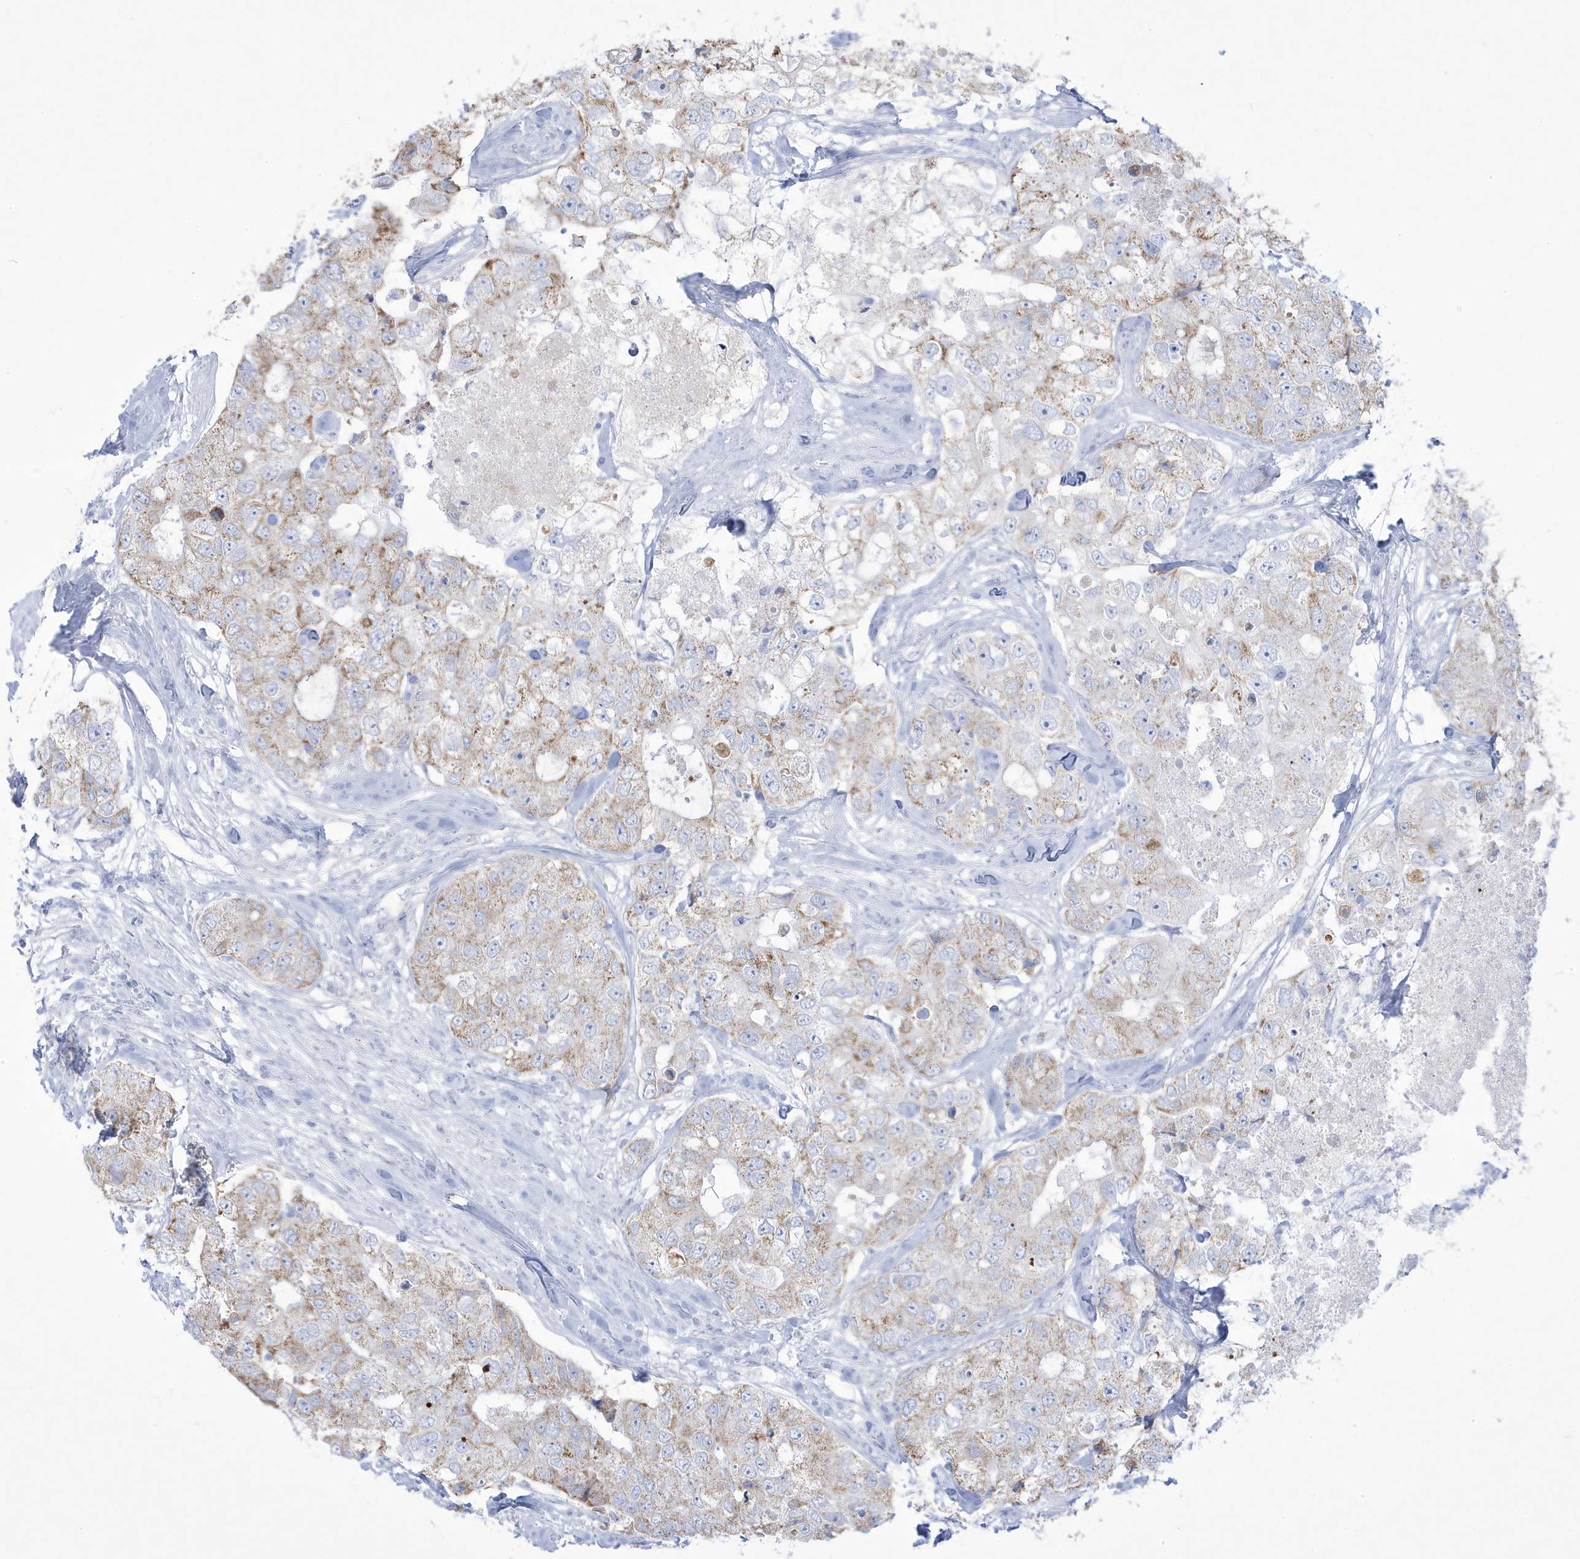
{"staining": {"intensity": "weak", "quantity": "25%-75%", "location": "cytoplasmic/membranous"}, "tissue": "breast cancer", "cell_type": "Tumor cells", "image_type": "cancer", "snomed": [{"axis": "morphology", "description": "Duct carcinoma"}, {"axis": "topography", "description": "Breast"}], "caption": "The micrograph displays immunohistochemical staining of breast intraductal carcinoma. There is weak cytoplasmic/membranous expression is identified in about 25%-75% of tumor cells. (brown staining indicates protein expression, while blue staining denotes nuclei).", "gene": "ADAMTSL3", "patient": {"sex": "female", "age": 62}}